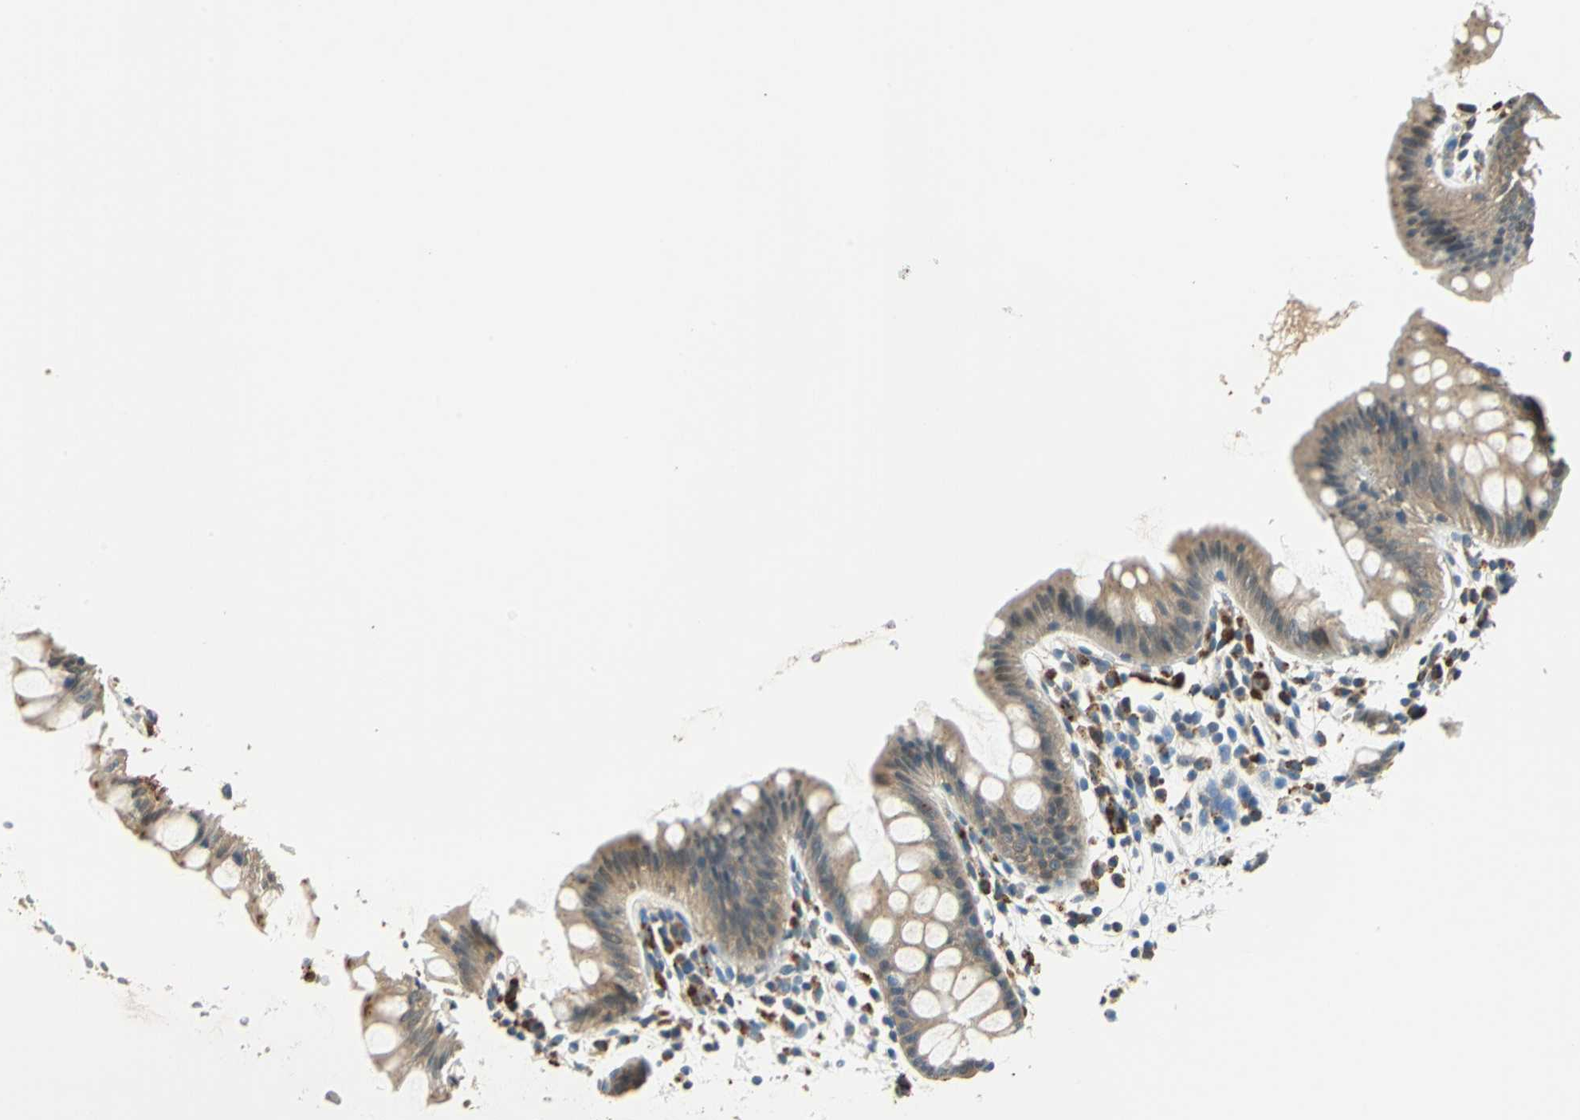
{"staining": {"intensity": "negative", "quantity": "none", "location": "none"}, "tissue": "colon", "cell_type": "Endothelial cells", "image_type": "normal", "snomed": [{"axis": "morphology", "description": "Normal tissue, NOS"}, {"axis": "topography", "description": "Smooth muscle"}, {"axis": "topography", "description": "Colon"}], "caption": "Protein analysis of normal colon reveals no significant staining in endothelial cells.", "gene": "NIT1", "patient": {"sex": "male", "age": 67}}